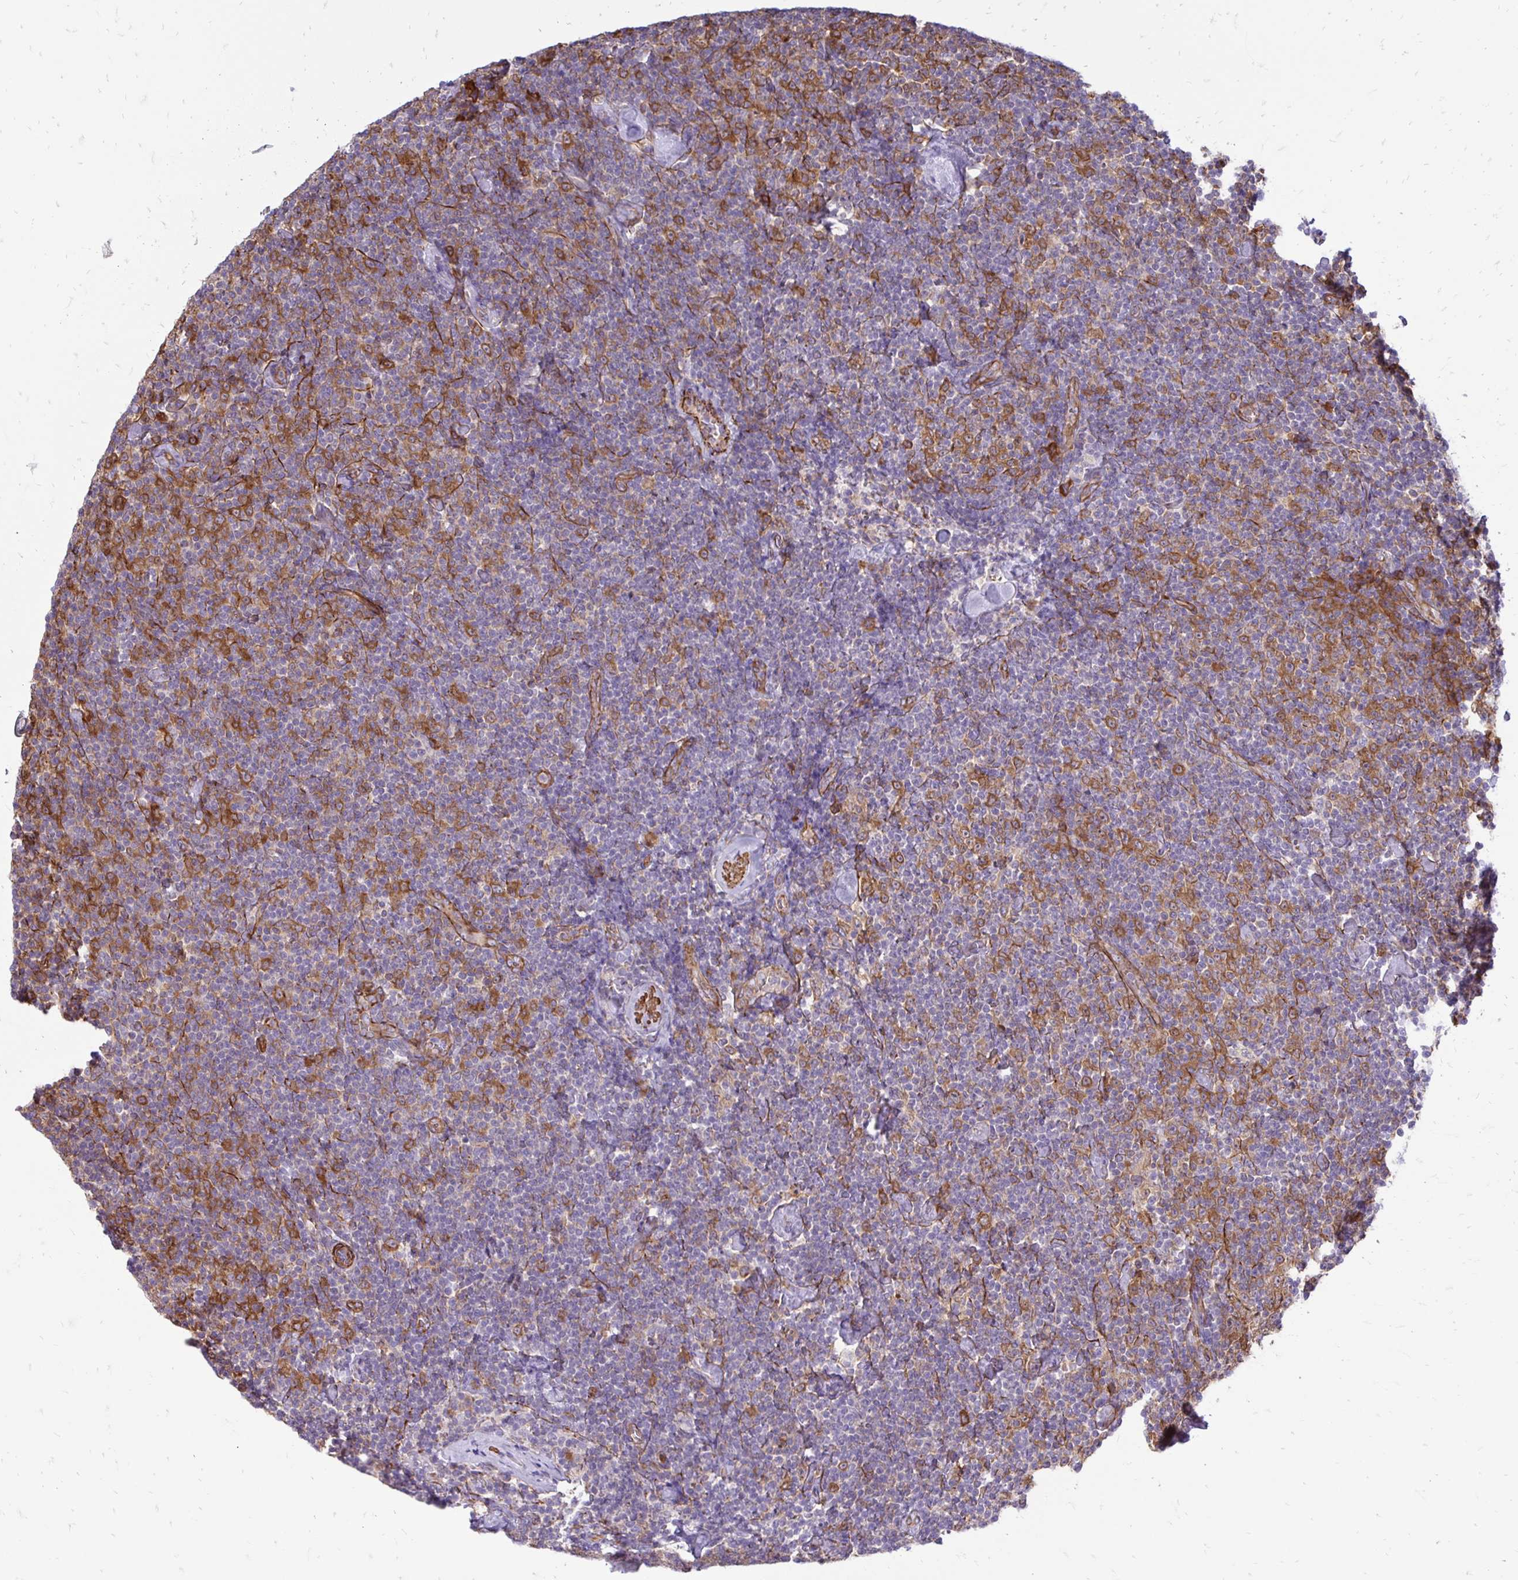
{"staining": {"intensity": "moderate", "quantity": "25%-75%", "location": "cytoplasmic/membranous"}, "tissue": "lymphoma", "cell_type": "Tumor cells", "image_type": "cancer", "snomed": [{"axis": "morphology", "description": "Malignant lymphoma, non-Hodgkin's type, Low grade"}, {"axis": "topography", "description": "Lymph node"}], "caption": "IHC histopathology image of lymphoma stained for a protein (brown), which shows medium levels of moderate cytoplasmic/membranous expression in approximately 25%-75% of tumor cells.", "gene": "CTPS1", "patient": {"sex": "male", "age": 81}}